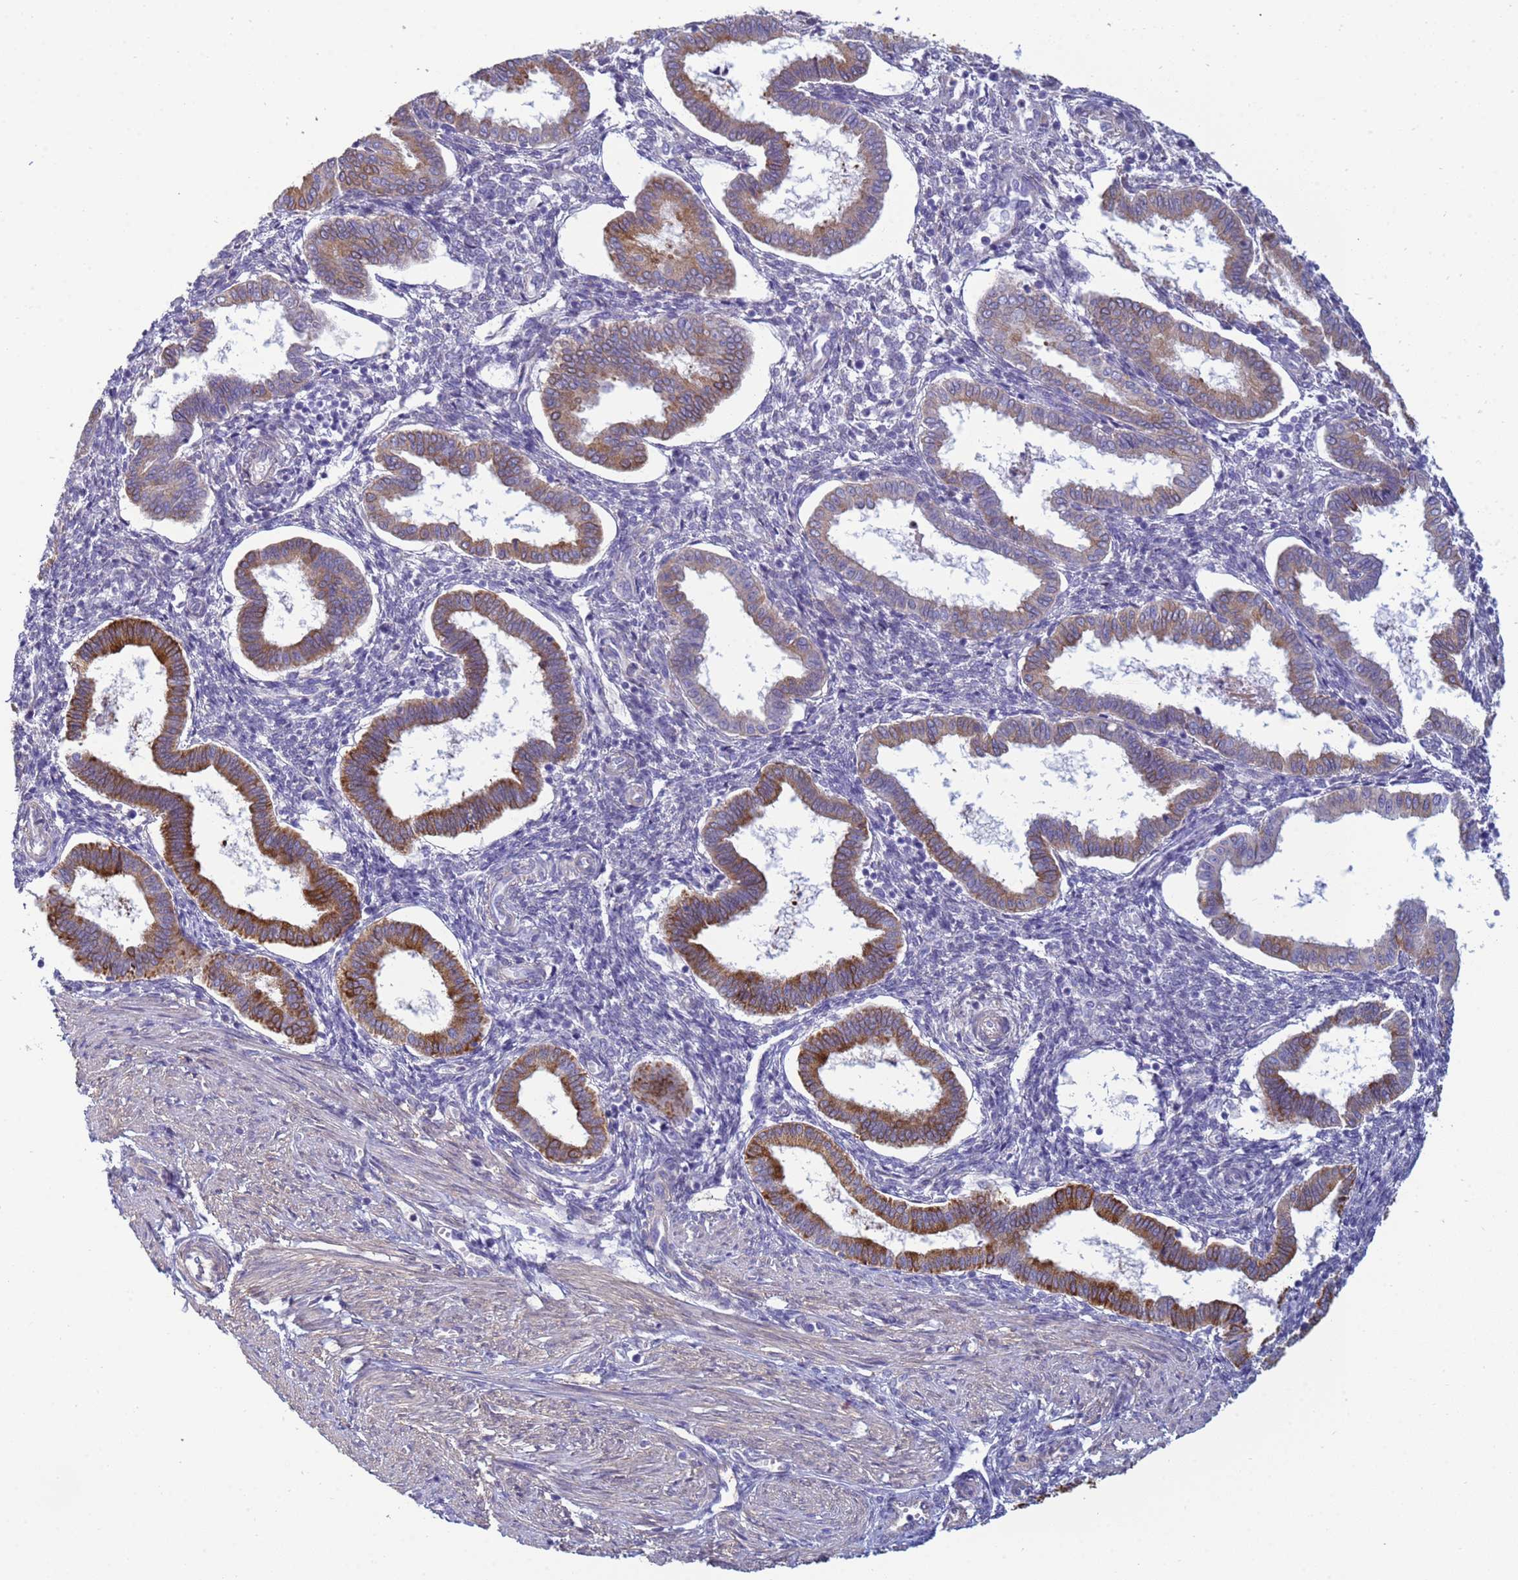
{"staining": {"intensity": "negative", "quantity": "none", "location": "none"}, "tissue": "endometrium", "cell_type": "Cells in endometrial stroma", "image_type": "normal", "snomed": [{"axis": "morphology", "description": "Normal tissue, NOS"}, {"axis": "topography", "description": "Endometrium"}], "caption": "This is a micrograph of IHC staining of normal endometrium, which shows no positivity in cells in endometrial stroma.", "gene": "TRPC6", "patient": {"sex": "female", "age": 24}}